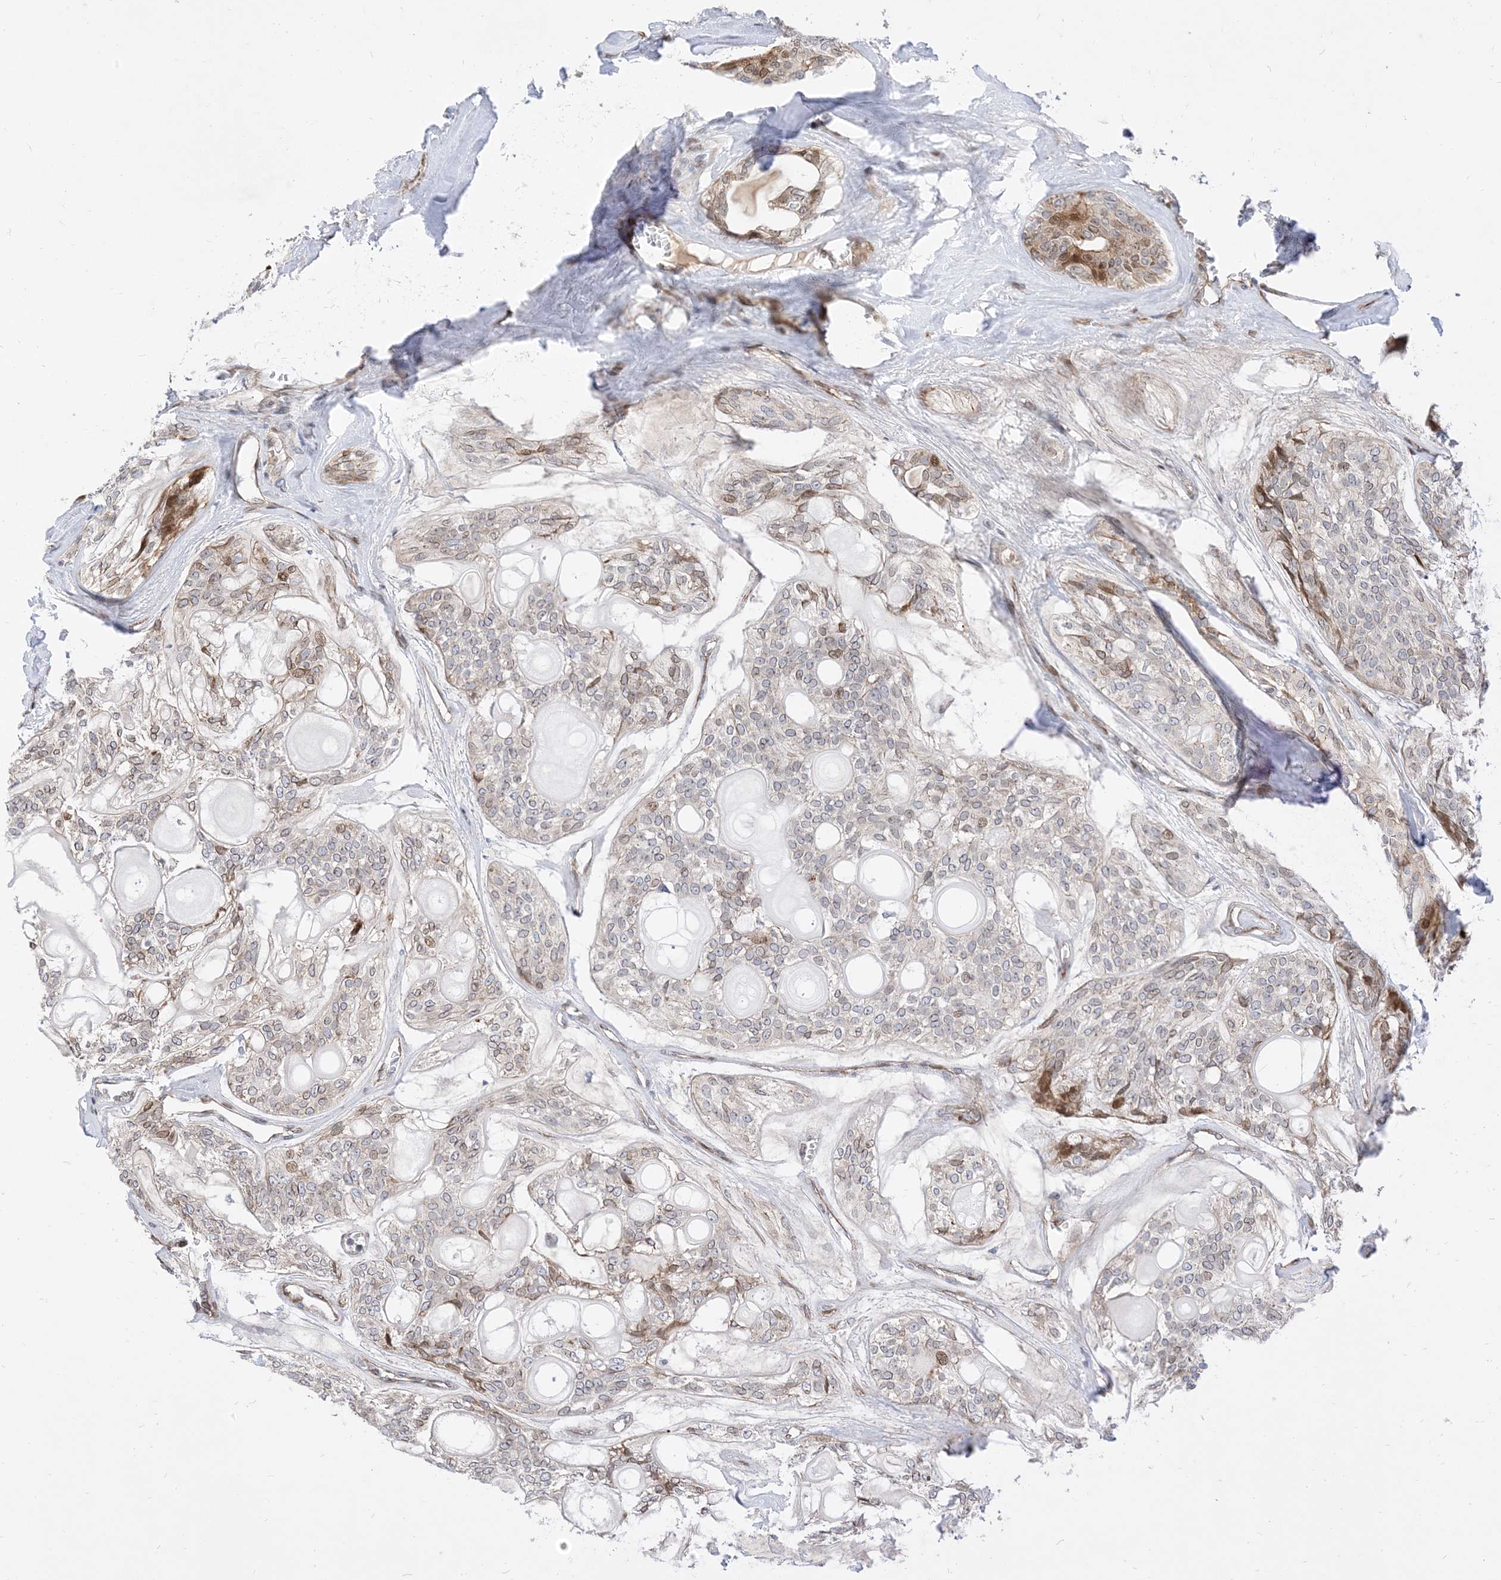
{"staining": {"intensity": "negative", "quantity": "none", "location": "none"}, "tissue": "head and neck cancer", "cell_type": "Tumor cells", "image_type": "cancer", "snomed": [{"axis": "morphology", "description": "Adenocarcinoma, NOS"}, {"axis": "topography", "description": "Head-Neck"}], "caption": "An immunohistochemistry image of head and neck cancer is shown. There is no staining in tumor cells of head and neck cancer.", "gene": "TYSND1", "patient": {"sex": "male", "age": 66}}